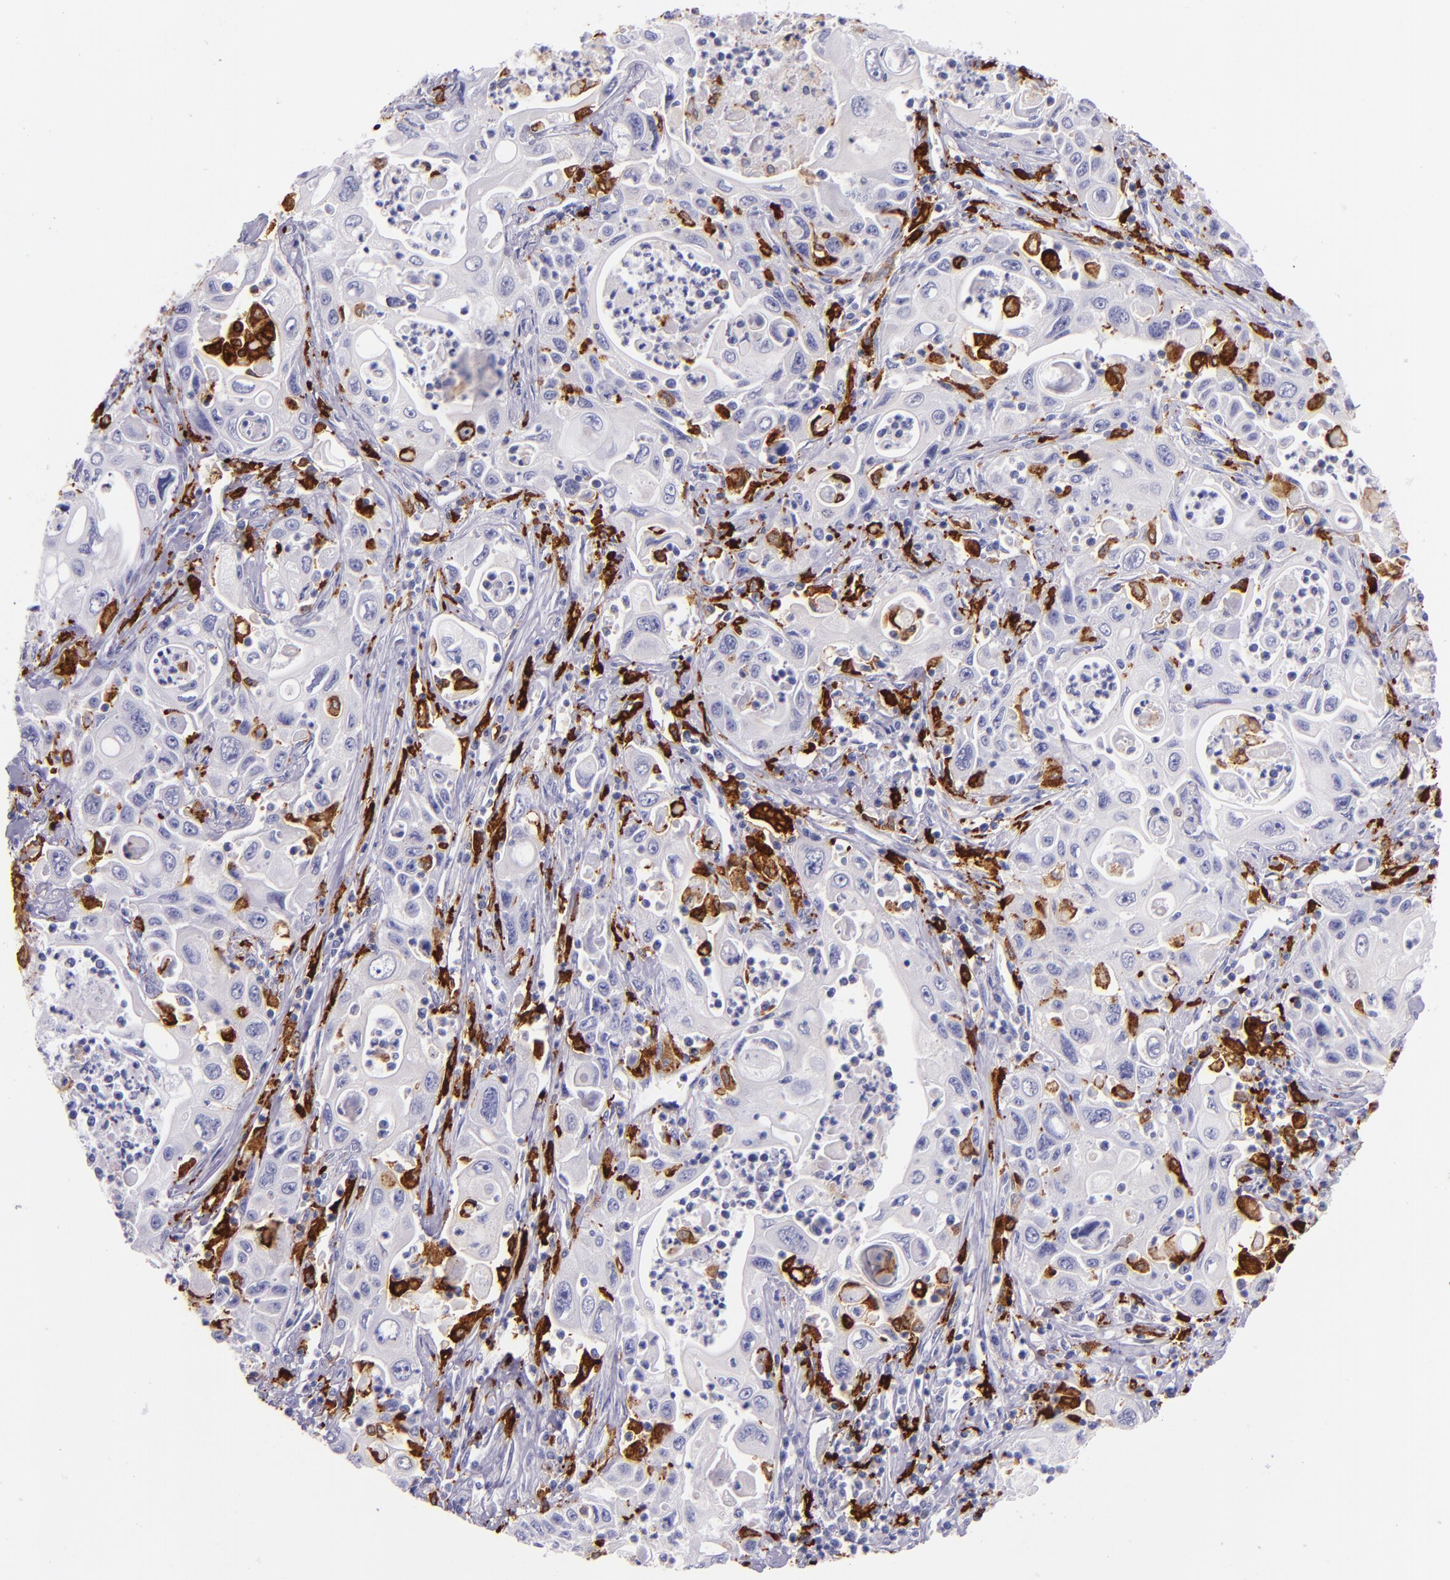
{"staining": {"intensity": "negative", "quantity": "none", "location": "none"}, "tissue": "pancreatic cancer", "cell_type": "Tumor cells", "image_type": "cancer", "snomed": [{"axis": "morphology", "description": "Adenocarcinoma, NOS"}, {"axis": "topography", "description": "Pancreas"}], "caption": "Pancreatic adenocarcinoma stained for a protein using immunohistochemistry reveals no staining tumor cells.", "gene": "CD163", "patient": {"sex": "male", "age": 70}}